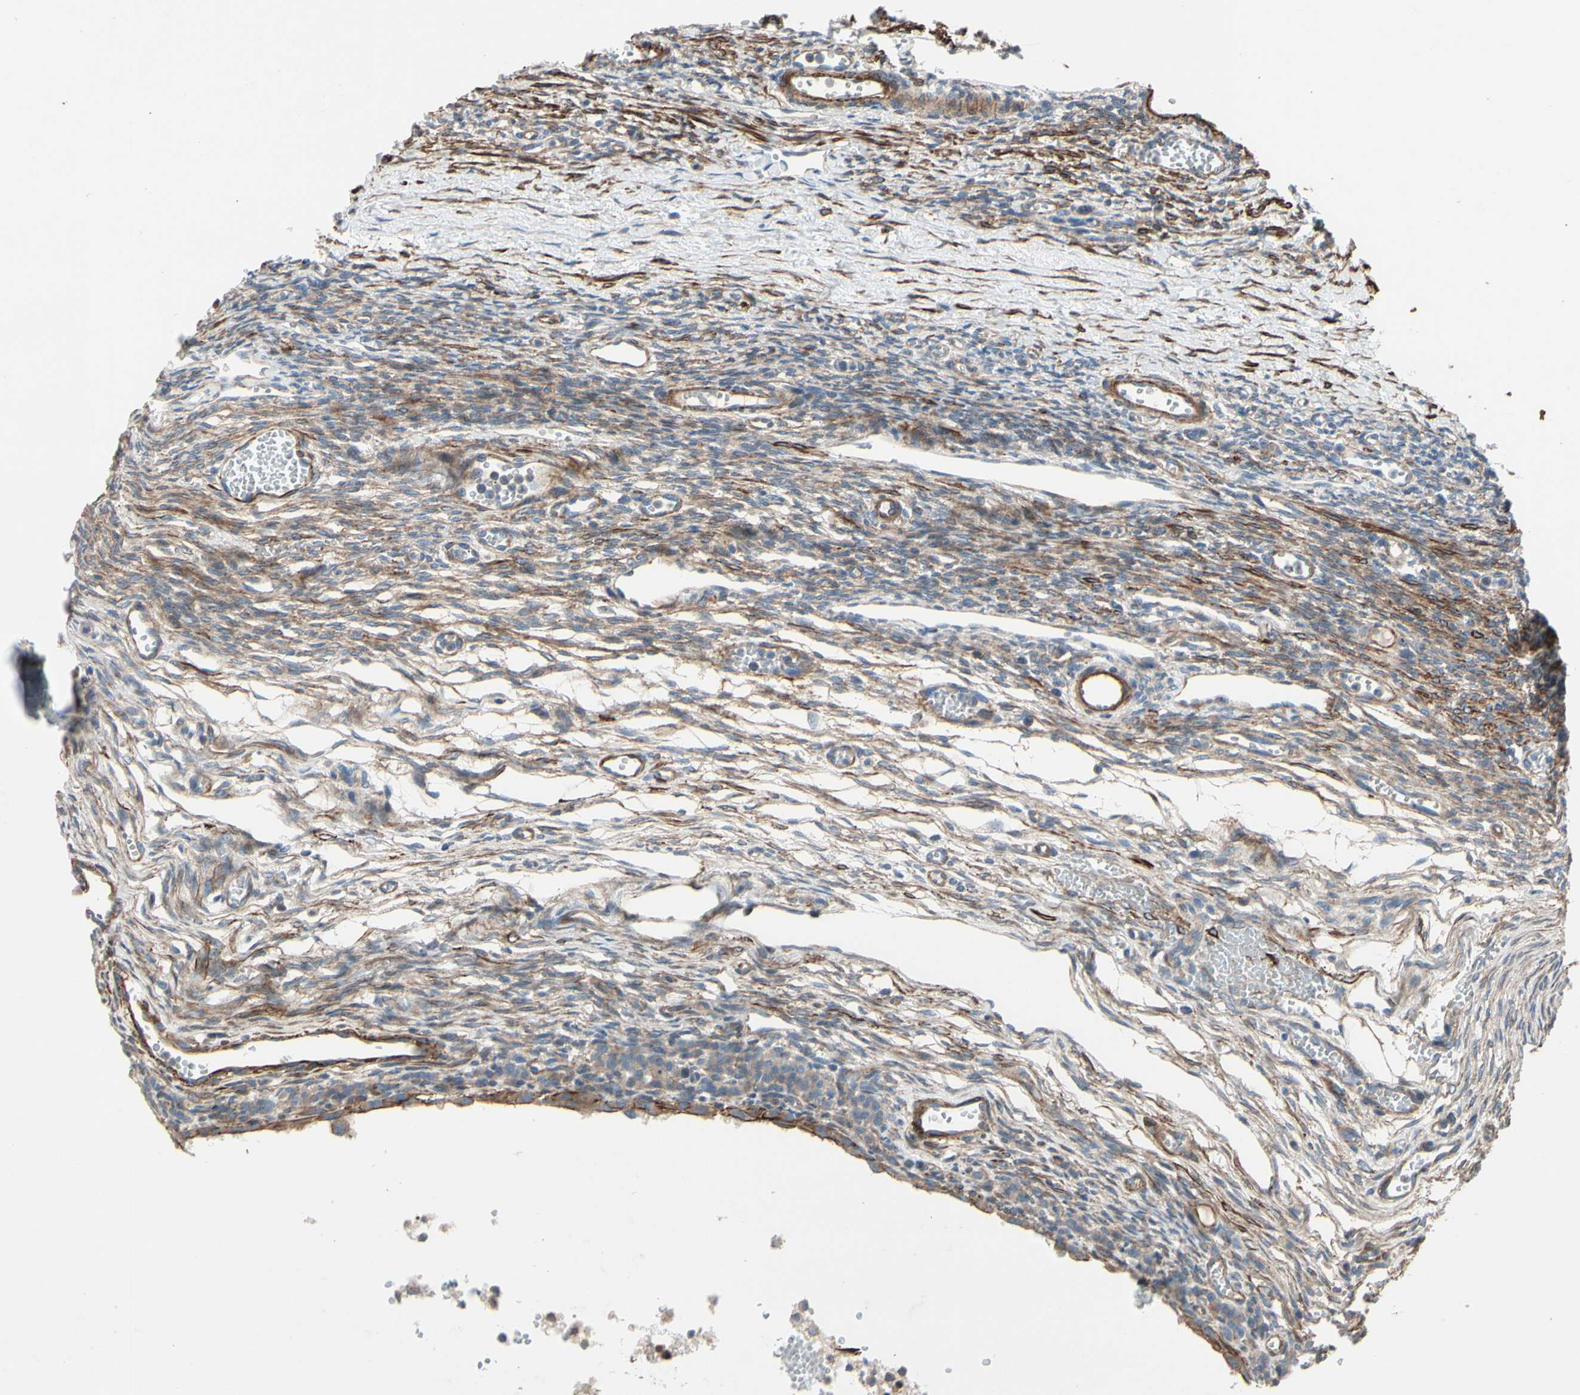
{"staining": {"intensity": "moderate", "quantity": "25%-75%", "location": "cytoplasmic/membranous"}, "tissue": "ovary", "cell_type": "Ovarian stroma cells", "image_type": "normal", "snomed": [{"axis": "morphology", "description": "Normal tissue, NOS"}, {"axis": "topography", "description": "Ovary"}], "caption": "Brown immunohistochemical staining in benign ovary reveals moderate cytoplasmic/membranous positivity in about 25%-75% of ovarian stroma cells. (Stains: DAB in brown, nuclei in blue, Microscopy: brightfield microscopy at high magnification).", "gene": "TPM1", "patient": {"sex": "female", "age": 33}}